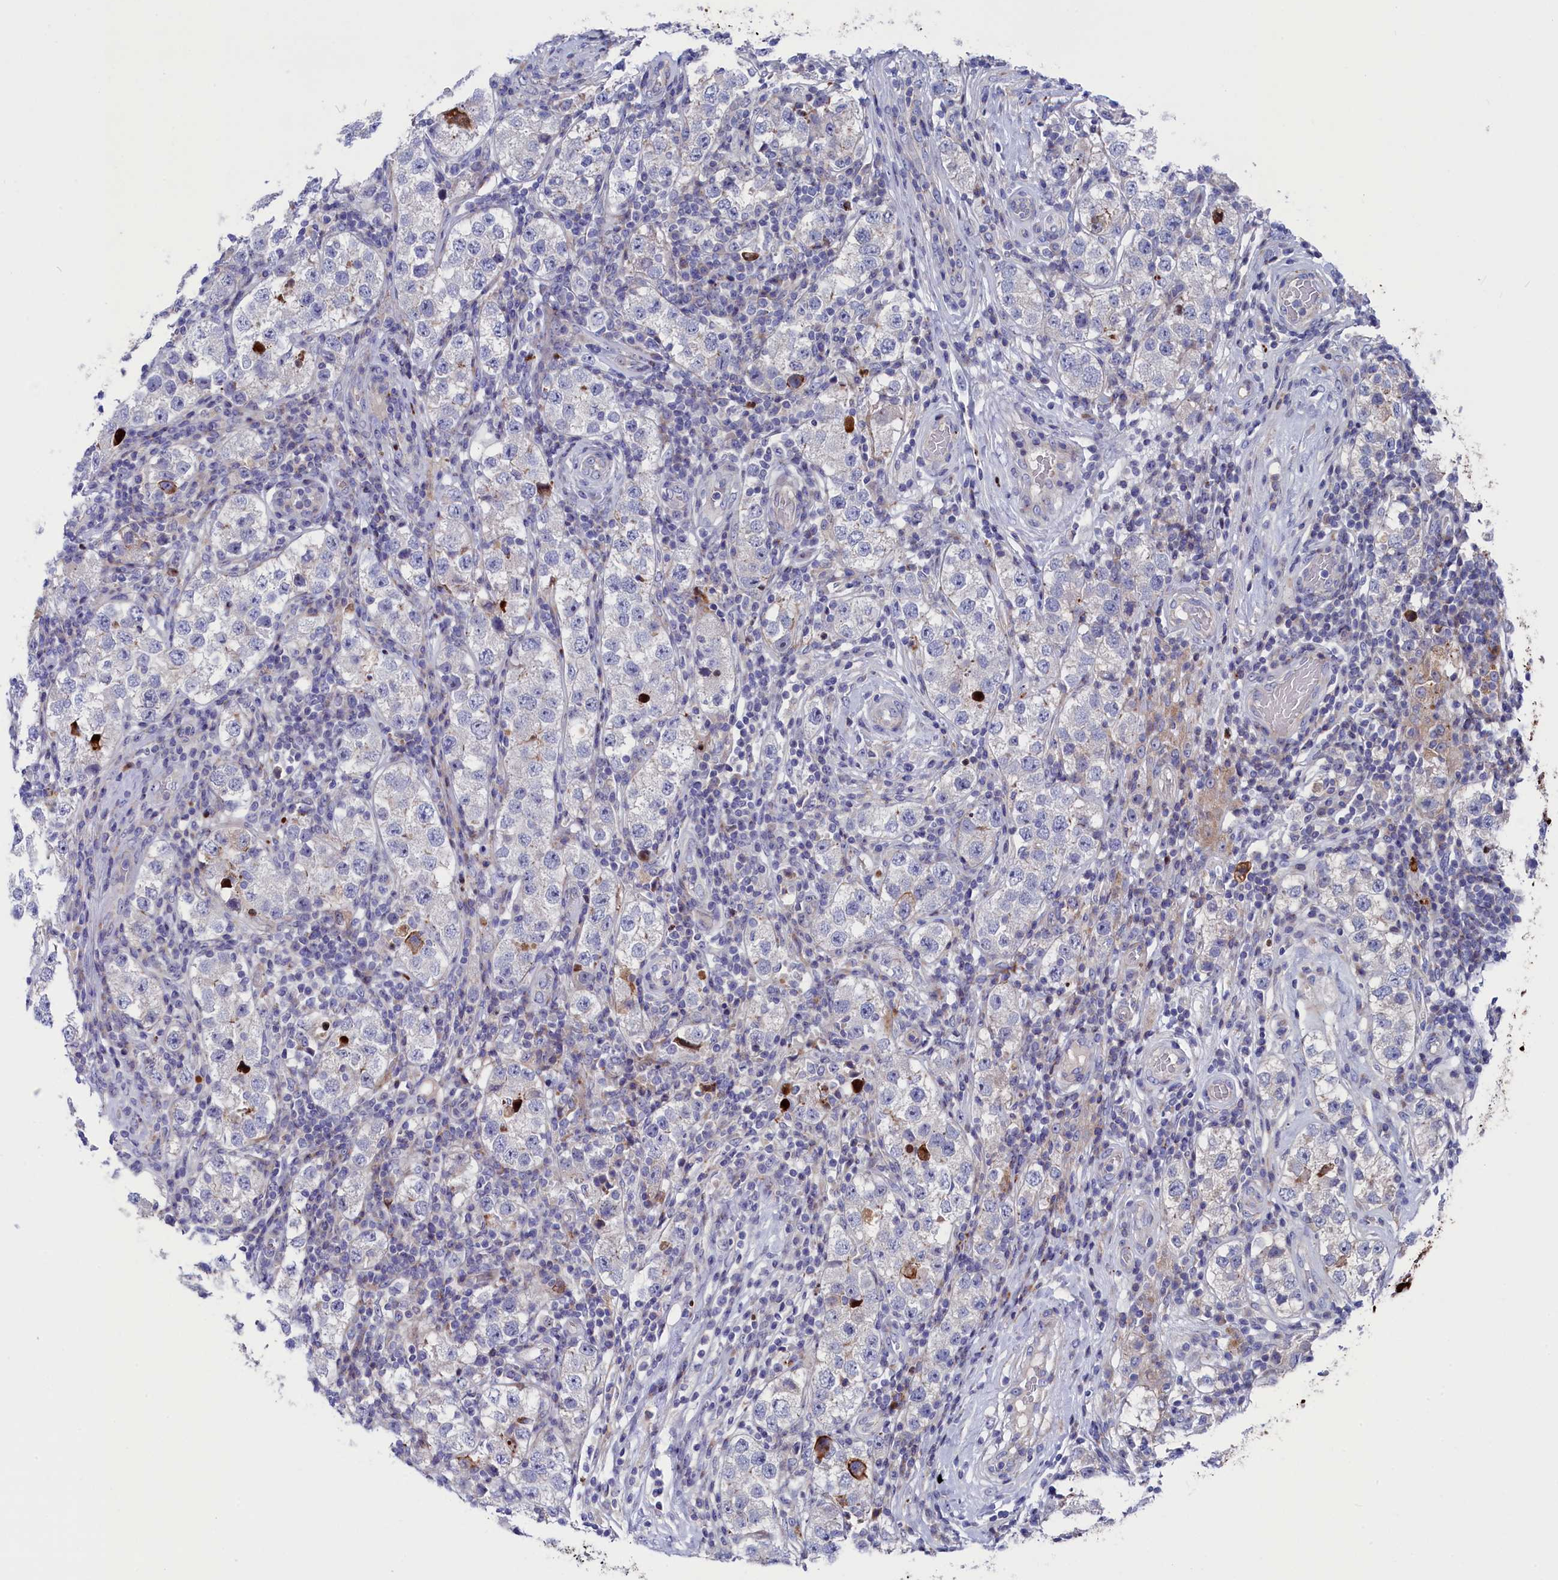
{"staining": {"intensity": "negative", "quantity": "none", "location": "none"}, "tissue": "testis cancer", "cell_type": "Tumor cells", "image_type": "cancer", "snomed": [{"axis": "morphology", "description": "Seminoma, NOS"}, {"axis": "topography", "description": "Testis"}], "caption": "Photomicrograph shows no significant protein expression in tumor cells of seminoma (testis).", "gene": "NUDT7", "patient": {"sex": "male", "age": 34}}